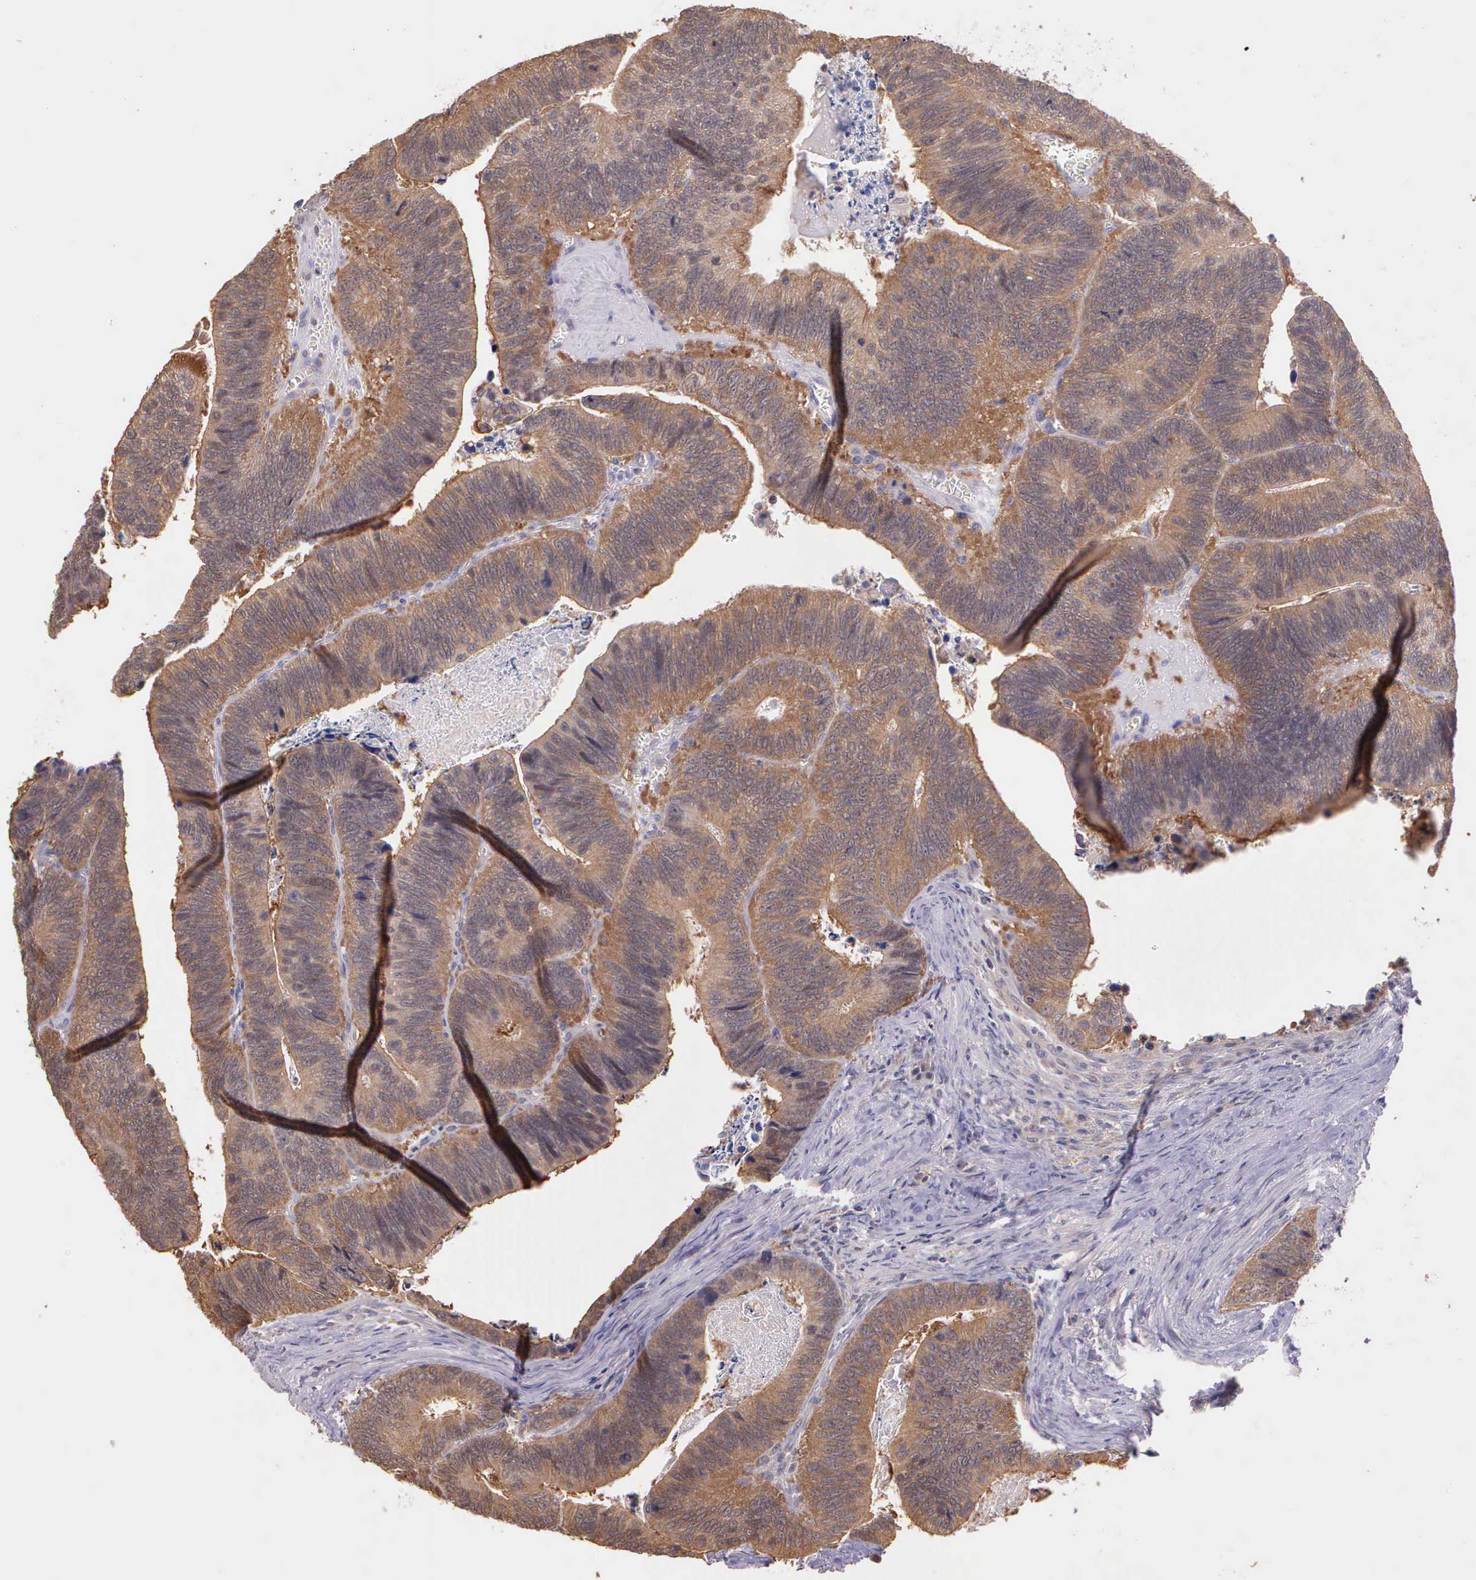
{"staining": {"intensity": "moderate", "quantity": ">75%", "location": "cytoplasmic/membranous"}, "tissue": "colorectal cancer", "cell_type": "Tumor cells", "image_type": "cancer", "snomed": [{"axis": "morphology", "description": "Adenocarcinoma, NOS"}, {"axis": "topography", "description": "Colon"}], "caption": "Adenocarcinoma (colorectal) was stained to show a protein in brown. There is medium levels of moderate cytoplasmic/membranous expression in approximately >75% of tumor cells.", "gene": "IGBP1", "patient": {"sex": "male", "age": 72}}